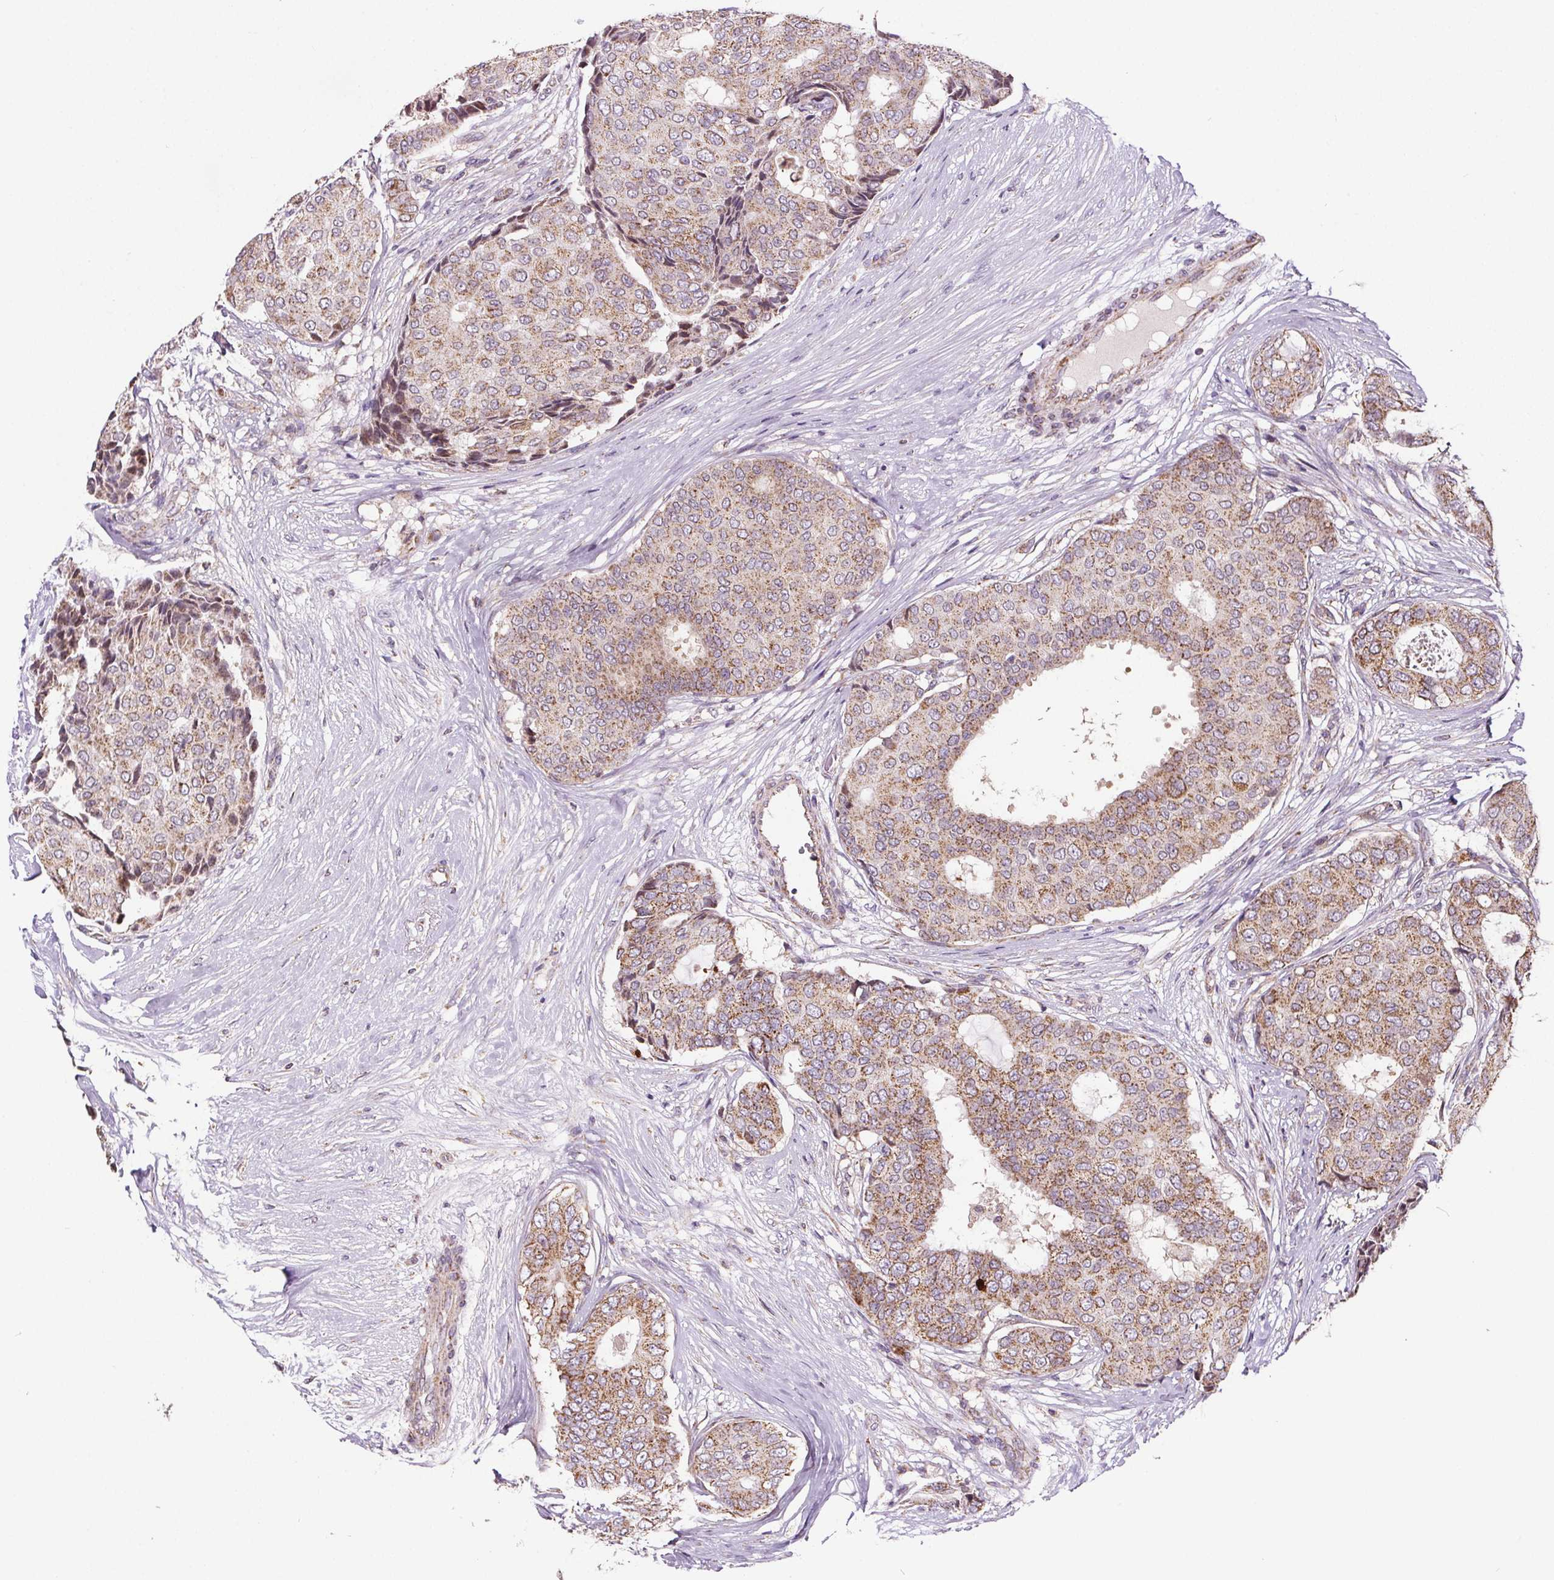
{"staining": {"intensity": "moderate", "quantity": ">75%", "location": "cytoplasmic/membranous"}, "tissue": "breast cancer", "cell_type": "Tumor cells", "image_type": "cancer", "snomed": [{"axis": "morphology", "description": "Duct carcinoma"}, {"axis": "topography", "description": "Breast"}], "caption": "Breast cancer (invasive ductal carcinoma) stained with immunohistochemistry (IHC) demonstrates moderate cytoplasmic/membranous positivity in approximately >75% of tumor cells.", "gene": "SUCLA2", "patient": {"sex": "female", "age": 75}}